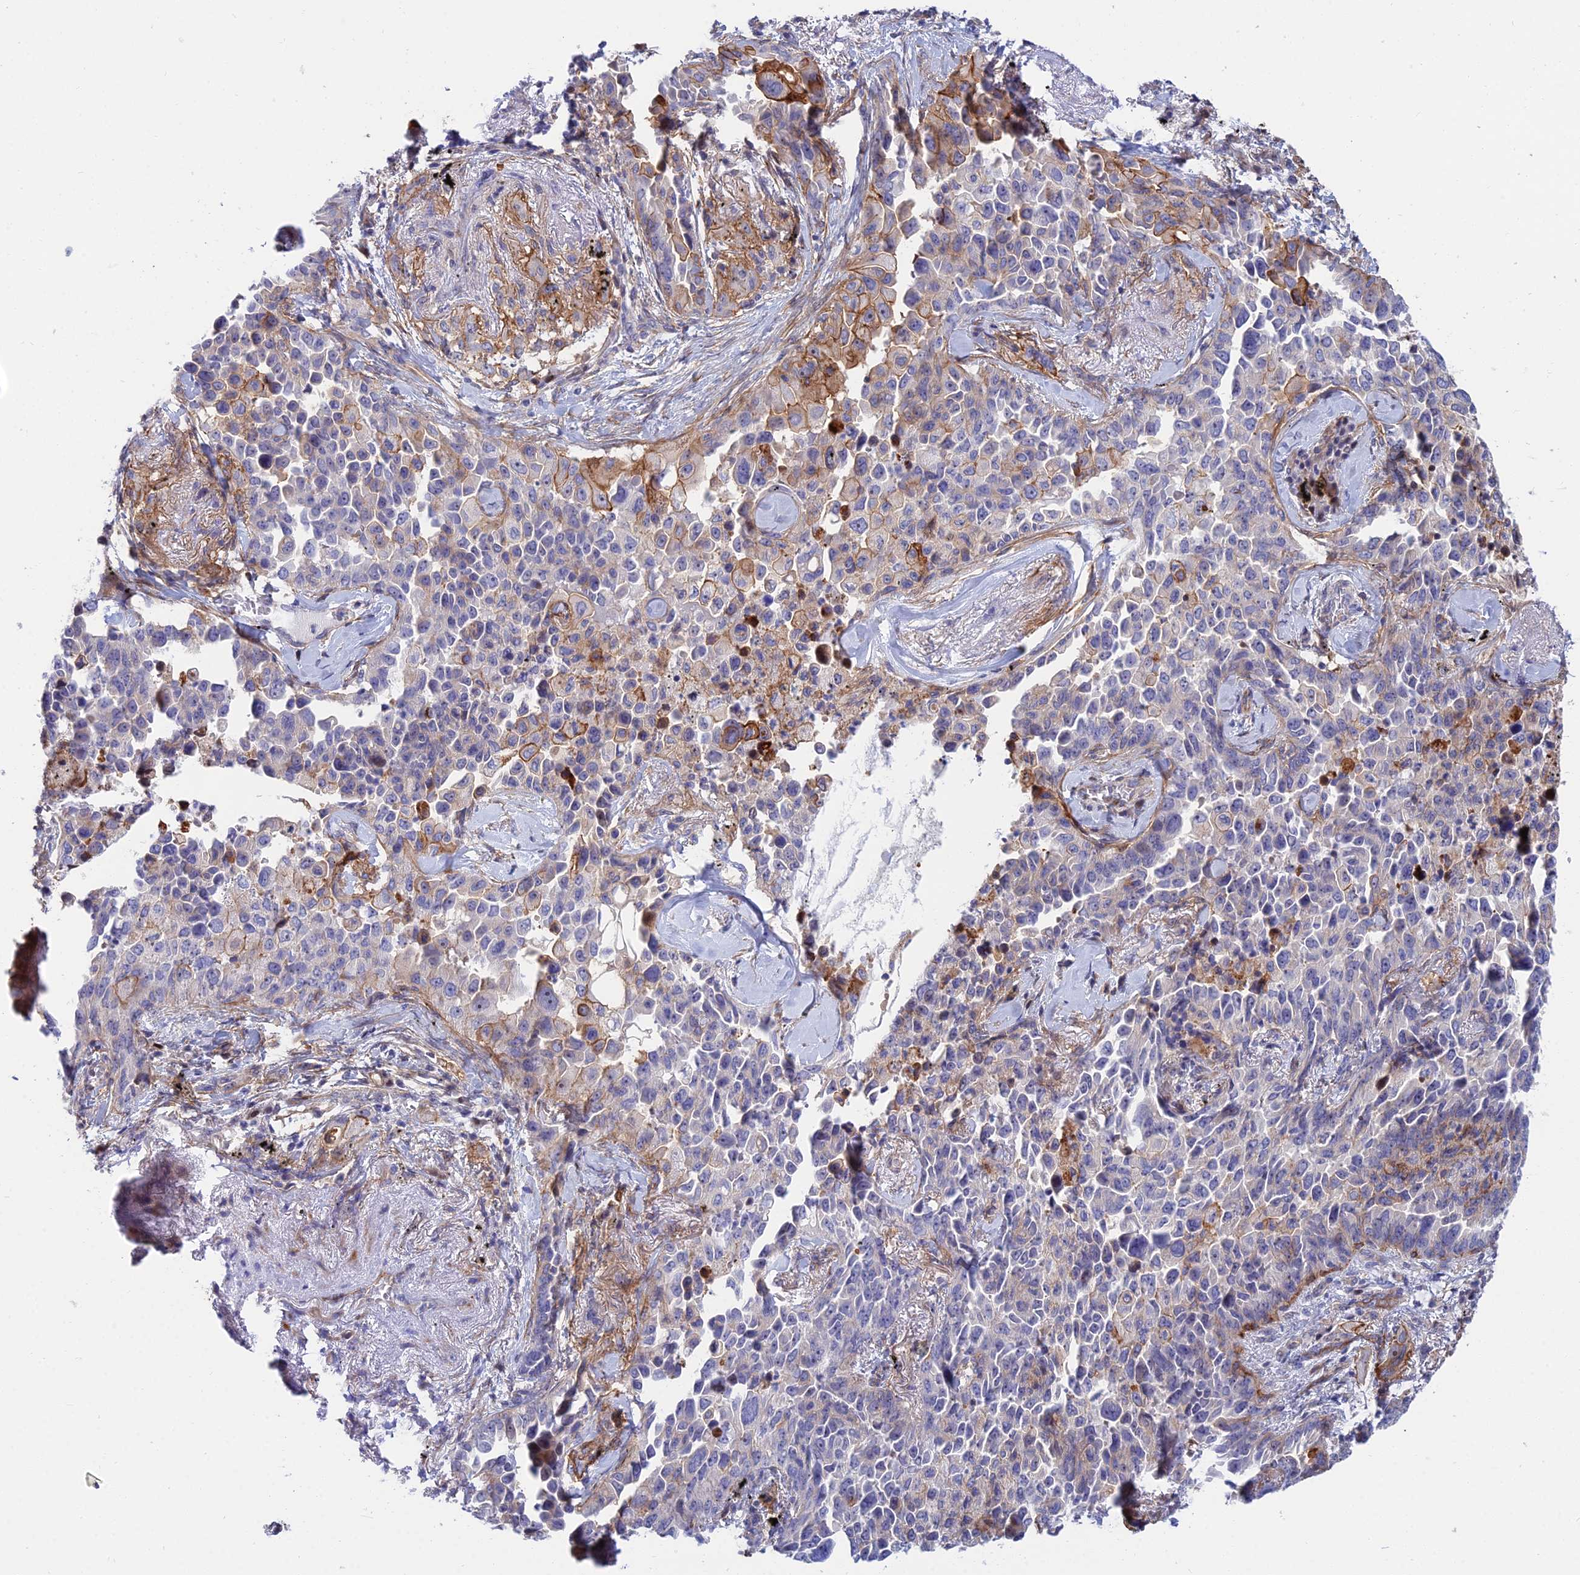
{"staining": {"intensity": "moderate", "quantity": "<25%", "location": "cytoplasmic/membranous"}, "tissue": "lung cancer", "cell_type": "Tumor cells", "image_type": "cancer", "snomed": [{"axis": "morphology", "description": "Adenocarcinoma, NOS"}, {"axis": "topography", "description": "Lung"}], "caption": "High-power microscopy captured an IHC micrograph of lung adenocarcinoma, revealing moderate cytoplasmic/membranous positivity in about <25% of tumor cells.", "gene": "TRIM43B", "patient": {"sex": "female", "age": 67}}